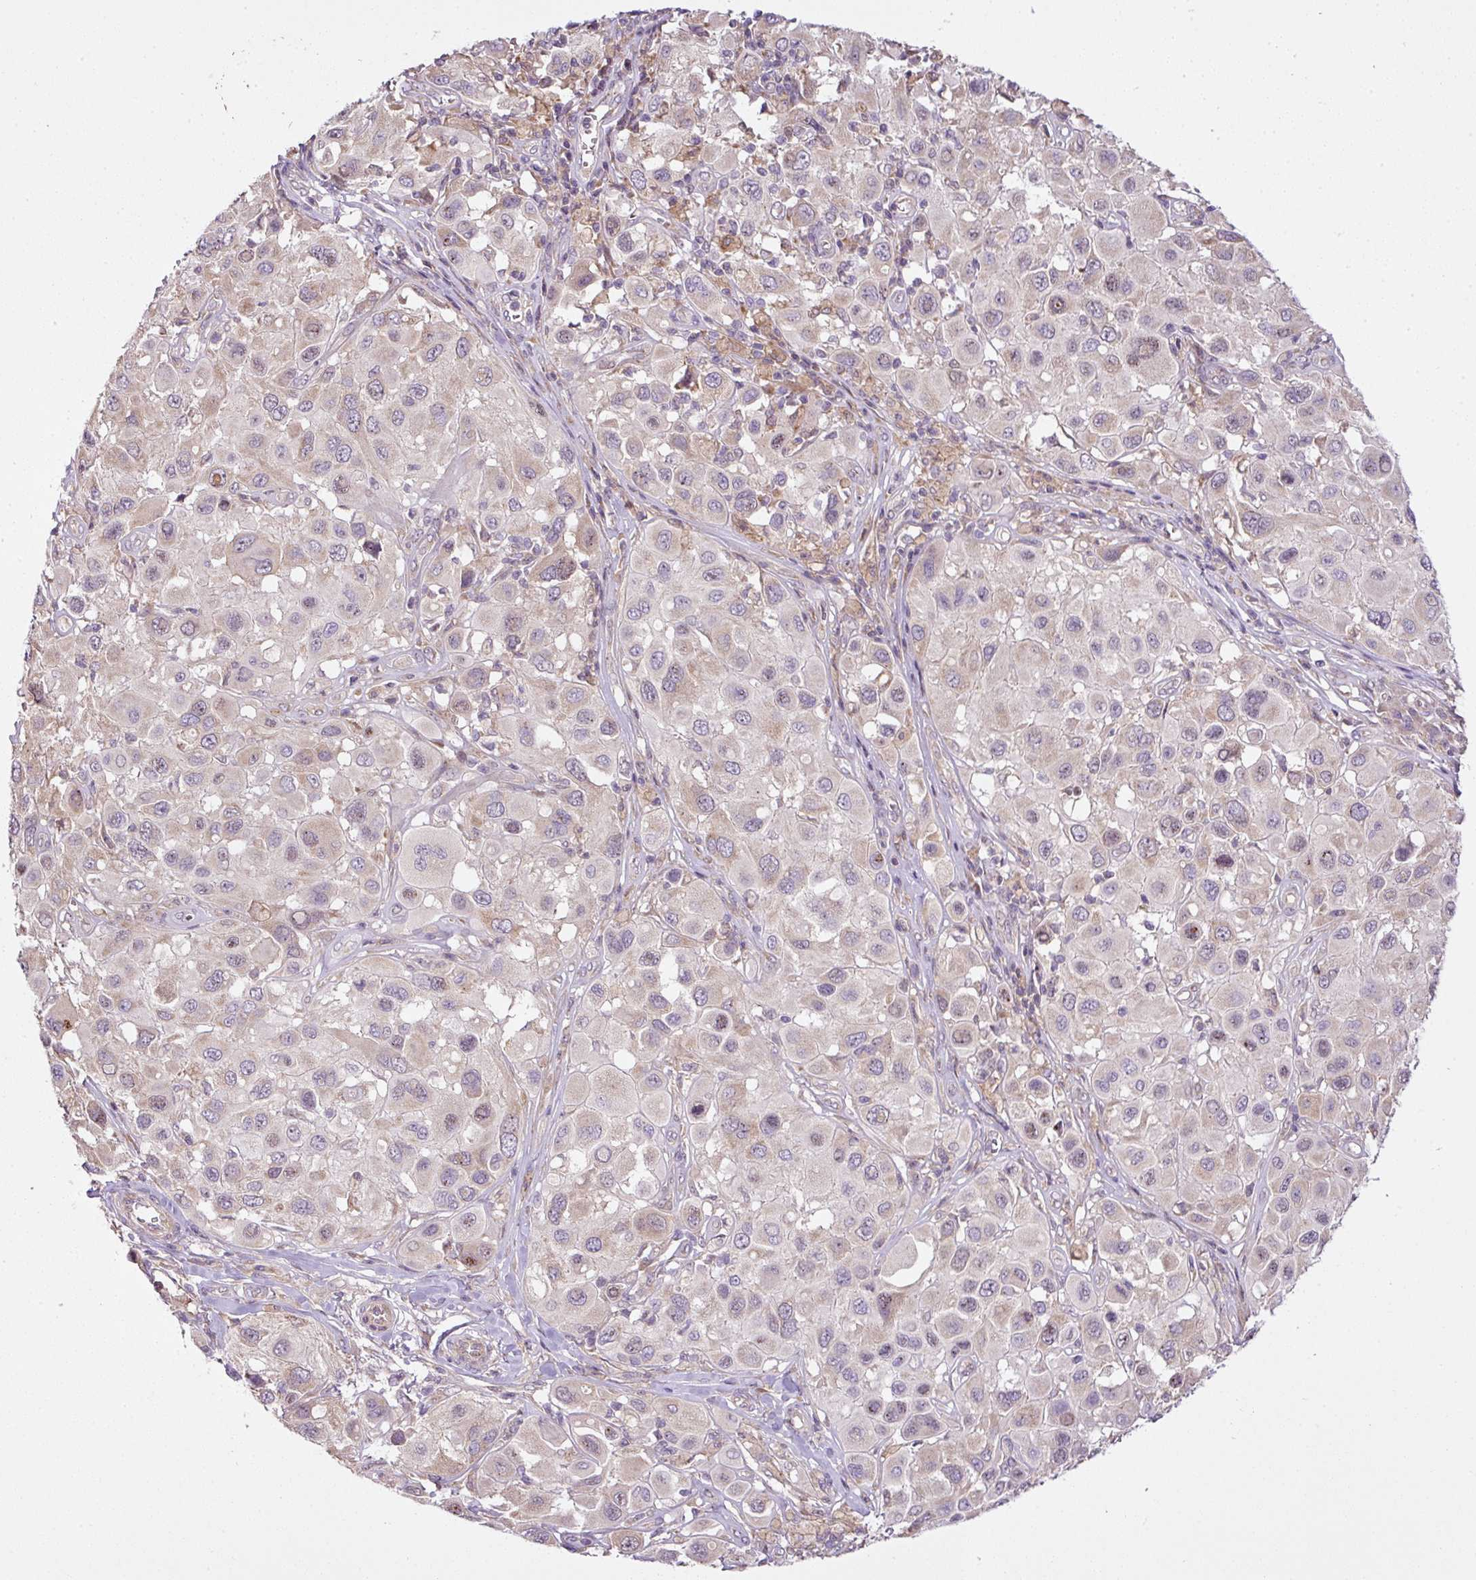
{"staining": {"intensity": "negative", "quantity": "none", "location": "none"}, "tissue": "melanoma", "cell_type": "Tumor cells", "image_type": "cancer", "snomed": [{"axis": "morphology", "description": "Malignant melanoma, Metastatic site"}, {"axis": "topography", "description": "Skin"}], "caption": "Tumor cells are negative for protein expression in human melanoma.", "gene": "COX18", "patient": {"sex": "male", "age": 41}}